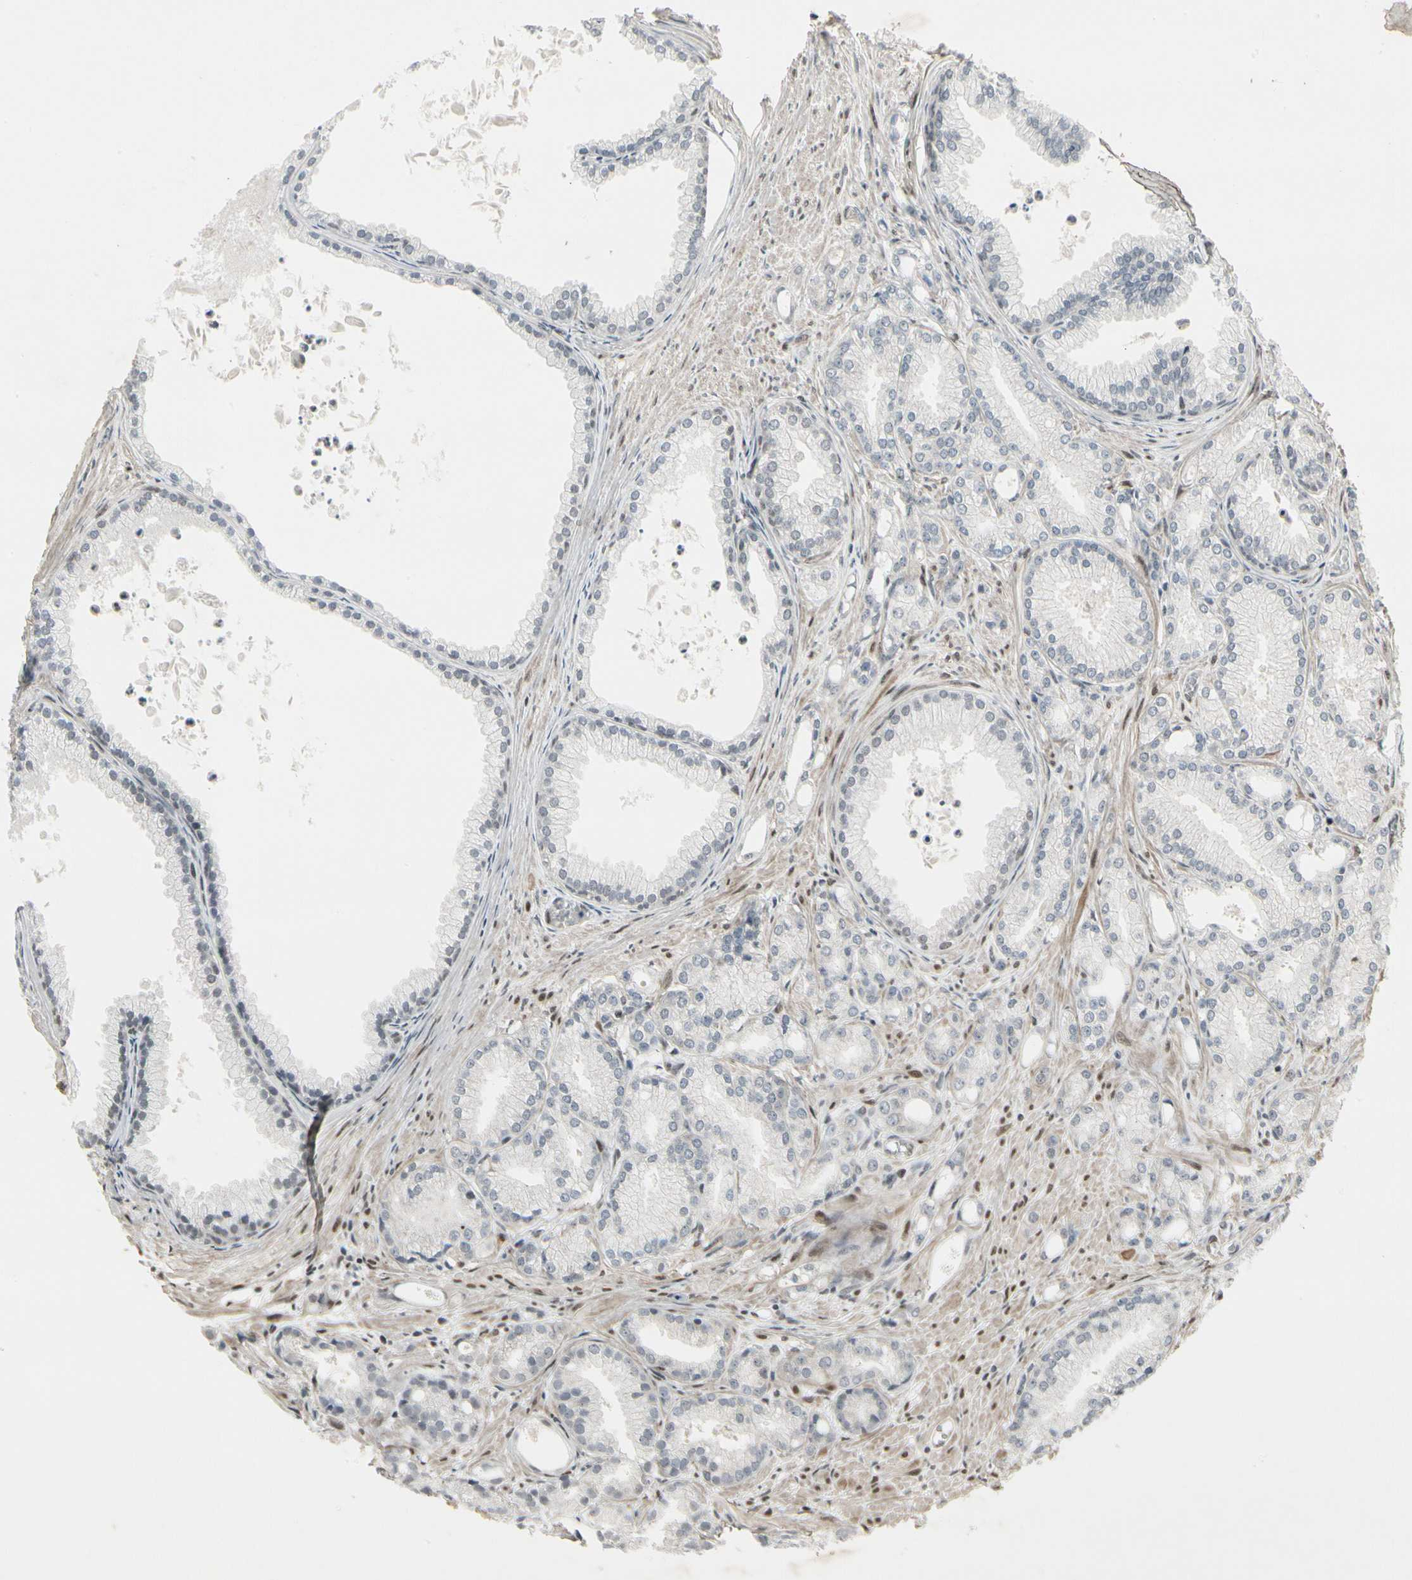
{"staining": {"intensity": "negative", "quantity": "none", "location": "none"}, "tissue": "prostate cancer", "cell_type": "Tumor cells", "image_type": "cancer", "snomed": [{"axis": "morphology", "description": "Adenocarcinoma, Low grade"}, {"axis": "topography", "description": "Prostate"}], "caption": "A photomicrograph of human prostate cancer is negative for staining in tumor cells. The staining is performed using DAB brown chromogen with nuclei counter-stained in using hematoxylin.", "gene": "FOXJ2", "patient": {"sex": "male", "age": 72}}